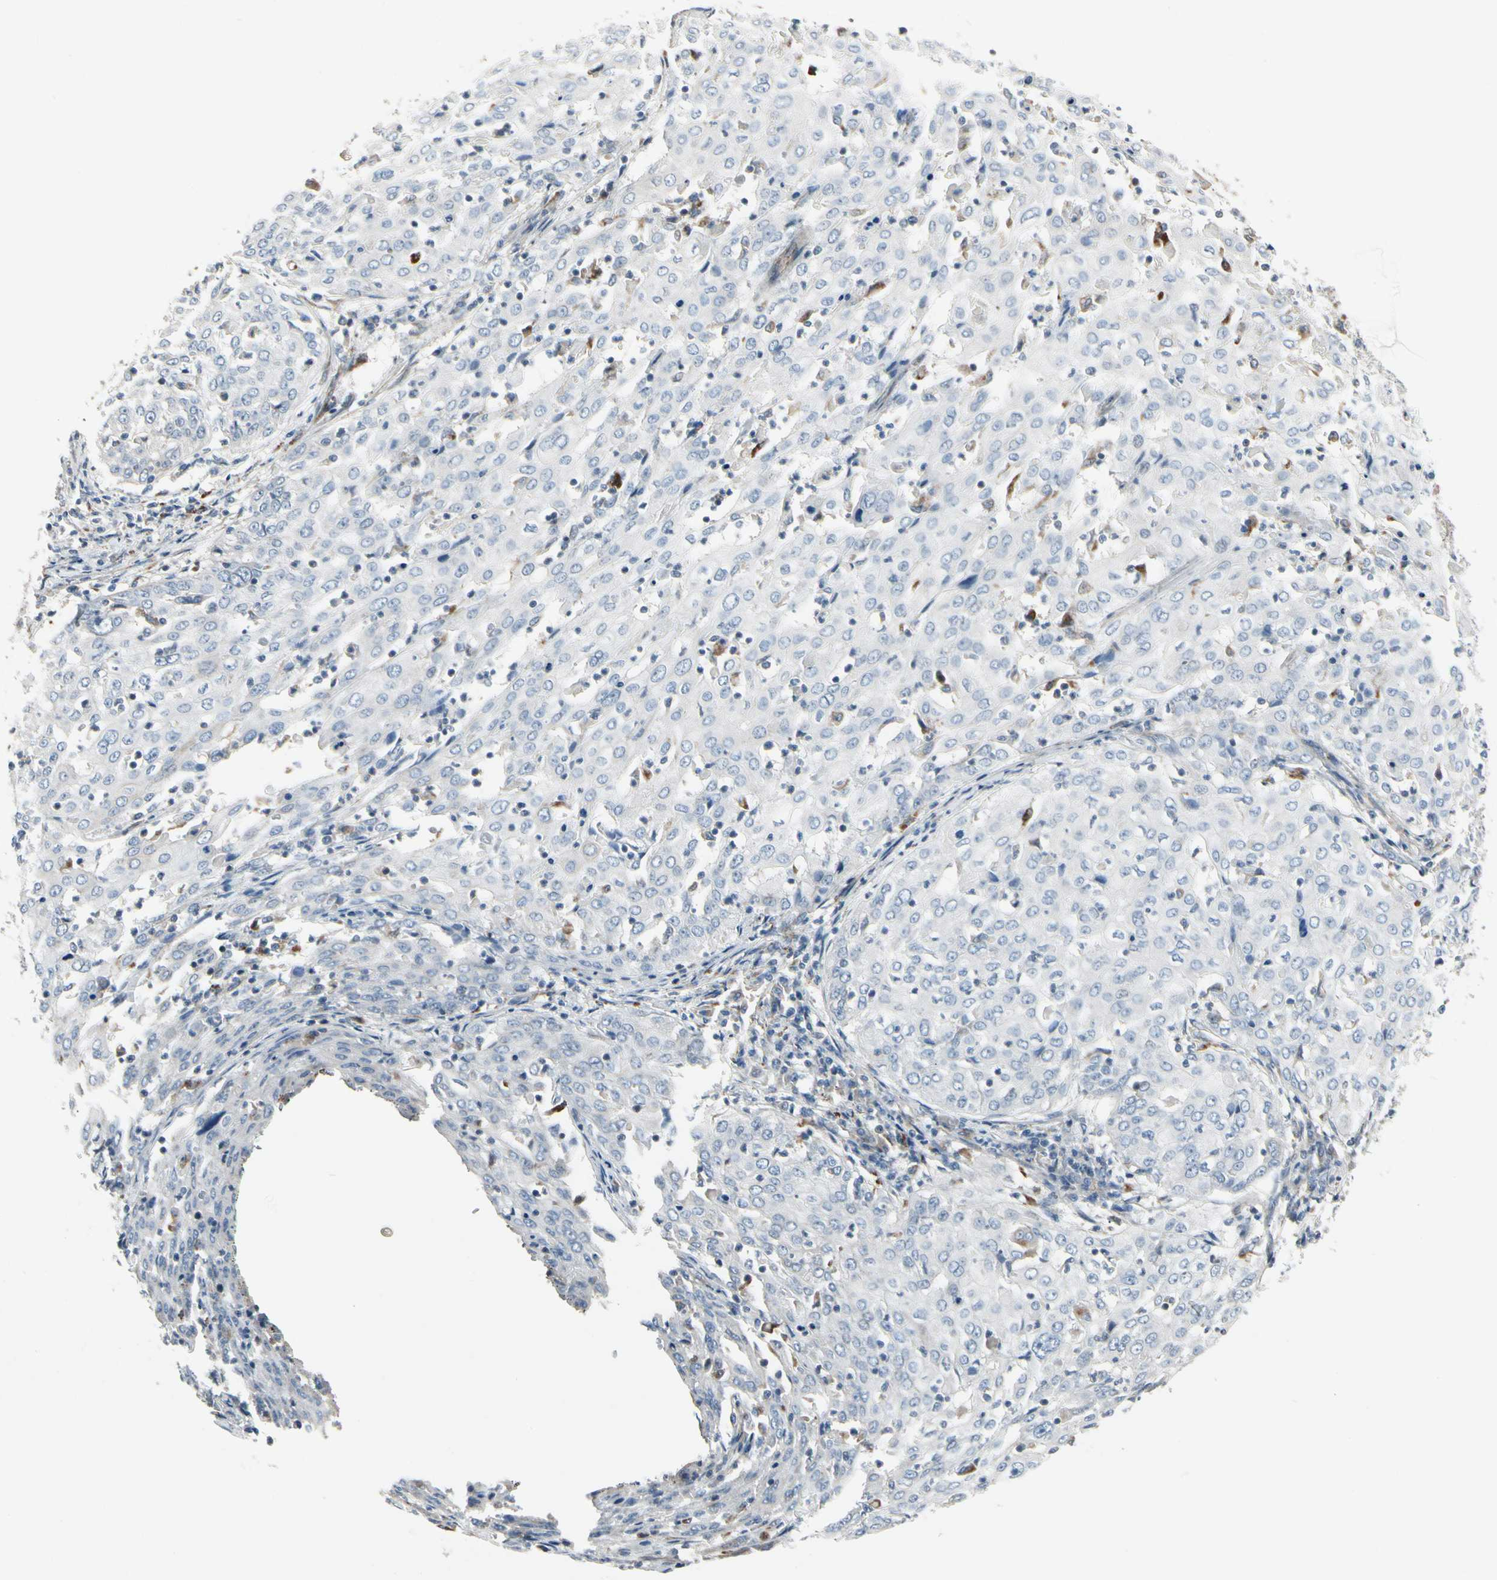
{"staining": {"intensity": "negative", "quantity": "none", "location": "none"}, "tissue": "cervical cancer", "cell_type": "Tumor cells", "image_type": "cancer", "snomed": [{"axis": "morphology", "description": "Squamous cell carcinoma, NOS"}, {"axis": "topography", "description": "Cervix"}], "caption": "Cervical cancer was stained to show a protein in brown. There is no significant positivity in tumor cells. The staining is performed using DAB brown chromogen with nuclei counter-stained in using hematoxylin.", "gene": "TPM1", "patient": {"sex": "female", "age": 39}}